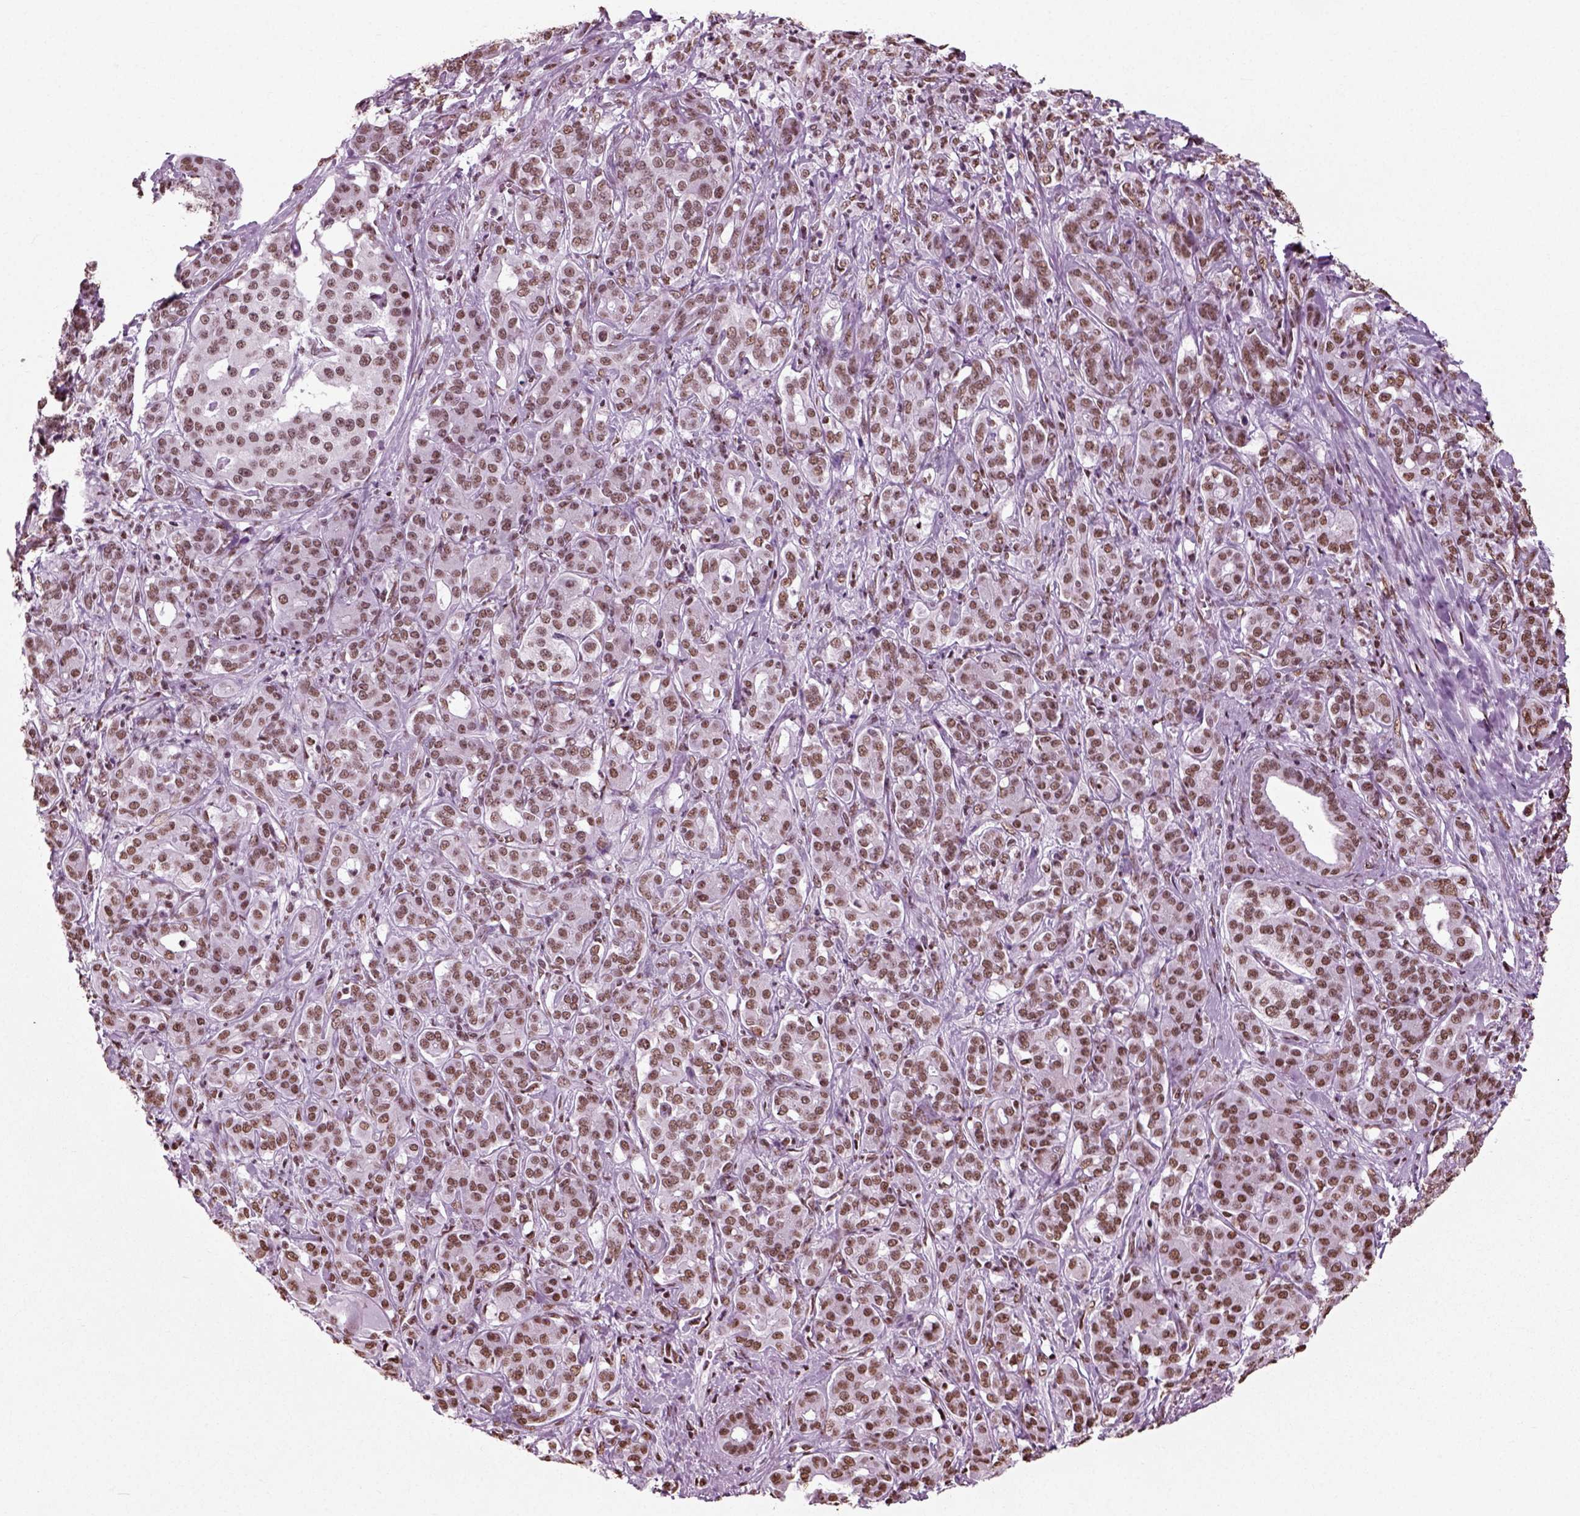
{"staining": {"intensity": "moderate", "quantity": ">75%", "location": "nuclear"}, "tissue": "pancreatic cancer", "cell_type": "Tumor cells", "image_type": "cancer", "snomed": [{"axis": "morphology", "description": "Normal tissue, NOS"}, {"axis": "morphology", "description": "Inflammation, NOS"}, {"axis": "morphology", "description": "Adenocarcinoma, NOS"}, {"axis": "topography", "description": "Pancreas"}], "caption": "Human adenocarcinoma (pancreatic) stained for a protein (brown) displays moderate nuclear positive staining in about >75% of tumor cells.", "gene": "POLR1H", "patient": {"sex": "male", "age": 57}}